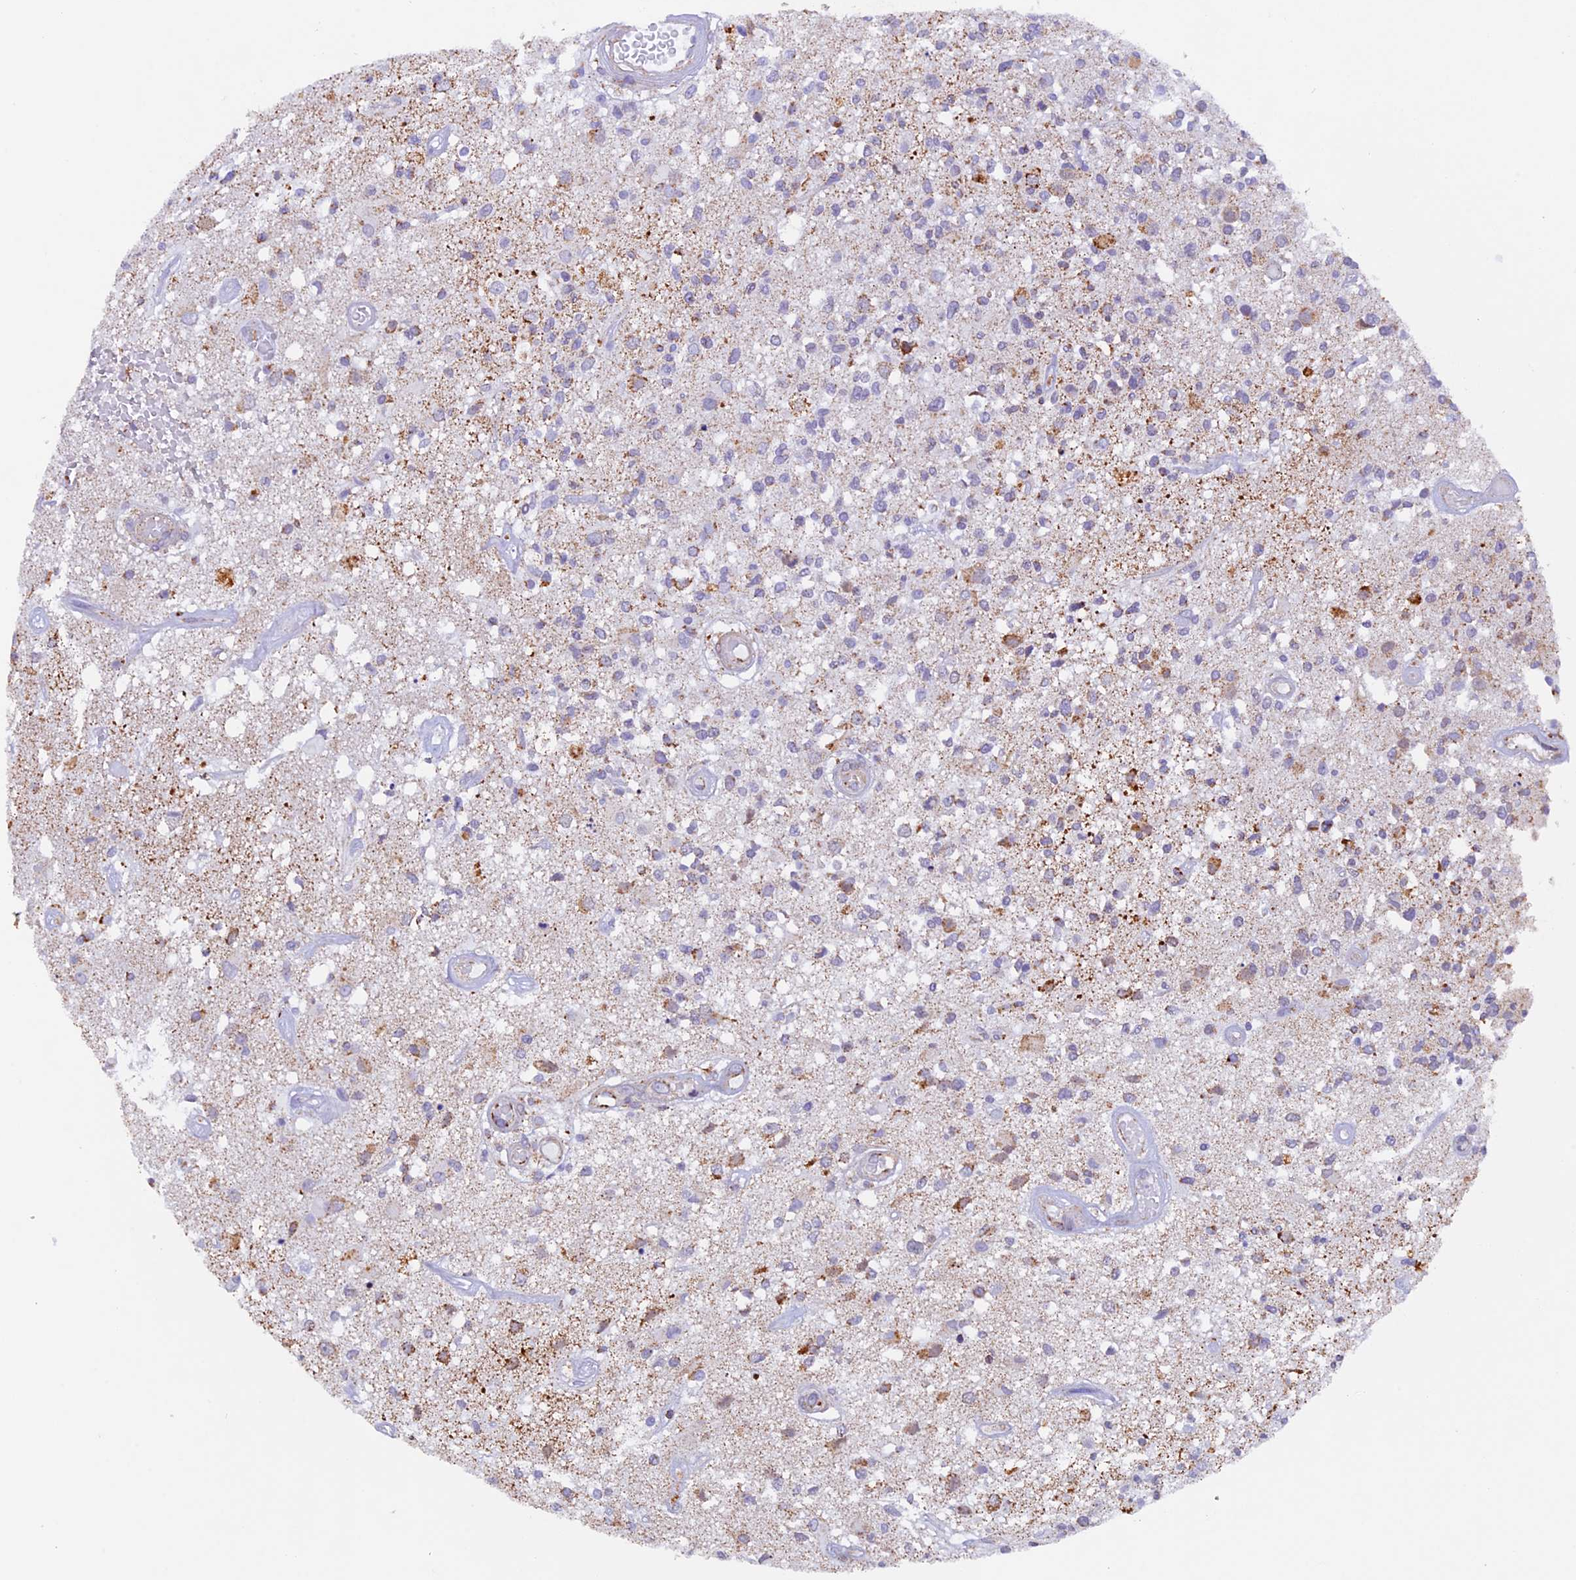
{"staining": {"intensity": "moderate", "quantity": "<25%", "location": "cytoplasmic/membranous"}, "tissue": "glioma", "cell_type": "Tumor cells", "image_type": "cancer", "snomed": [{"axis": "morphology", "description": "Glioma, malignant, High grade"}, {"axis": "morphology", "description": "Glioblastoma, NOS"}, {"axis": "topography", "description": "Brain"}], "caption": "IHC of glioblastoma demonstrates low levels of moderate cytoplasmic/membranous positivity in approximately <25% of tumor cells.", "gene": "TFAM", "patient": {"sex": "male", "age": 60}}